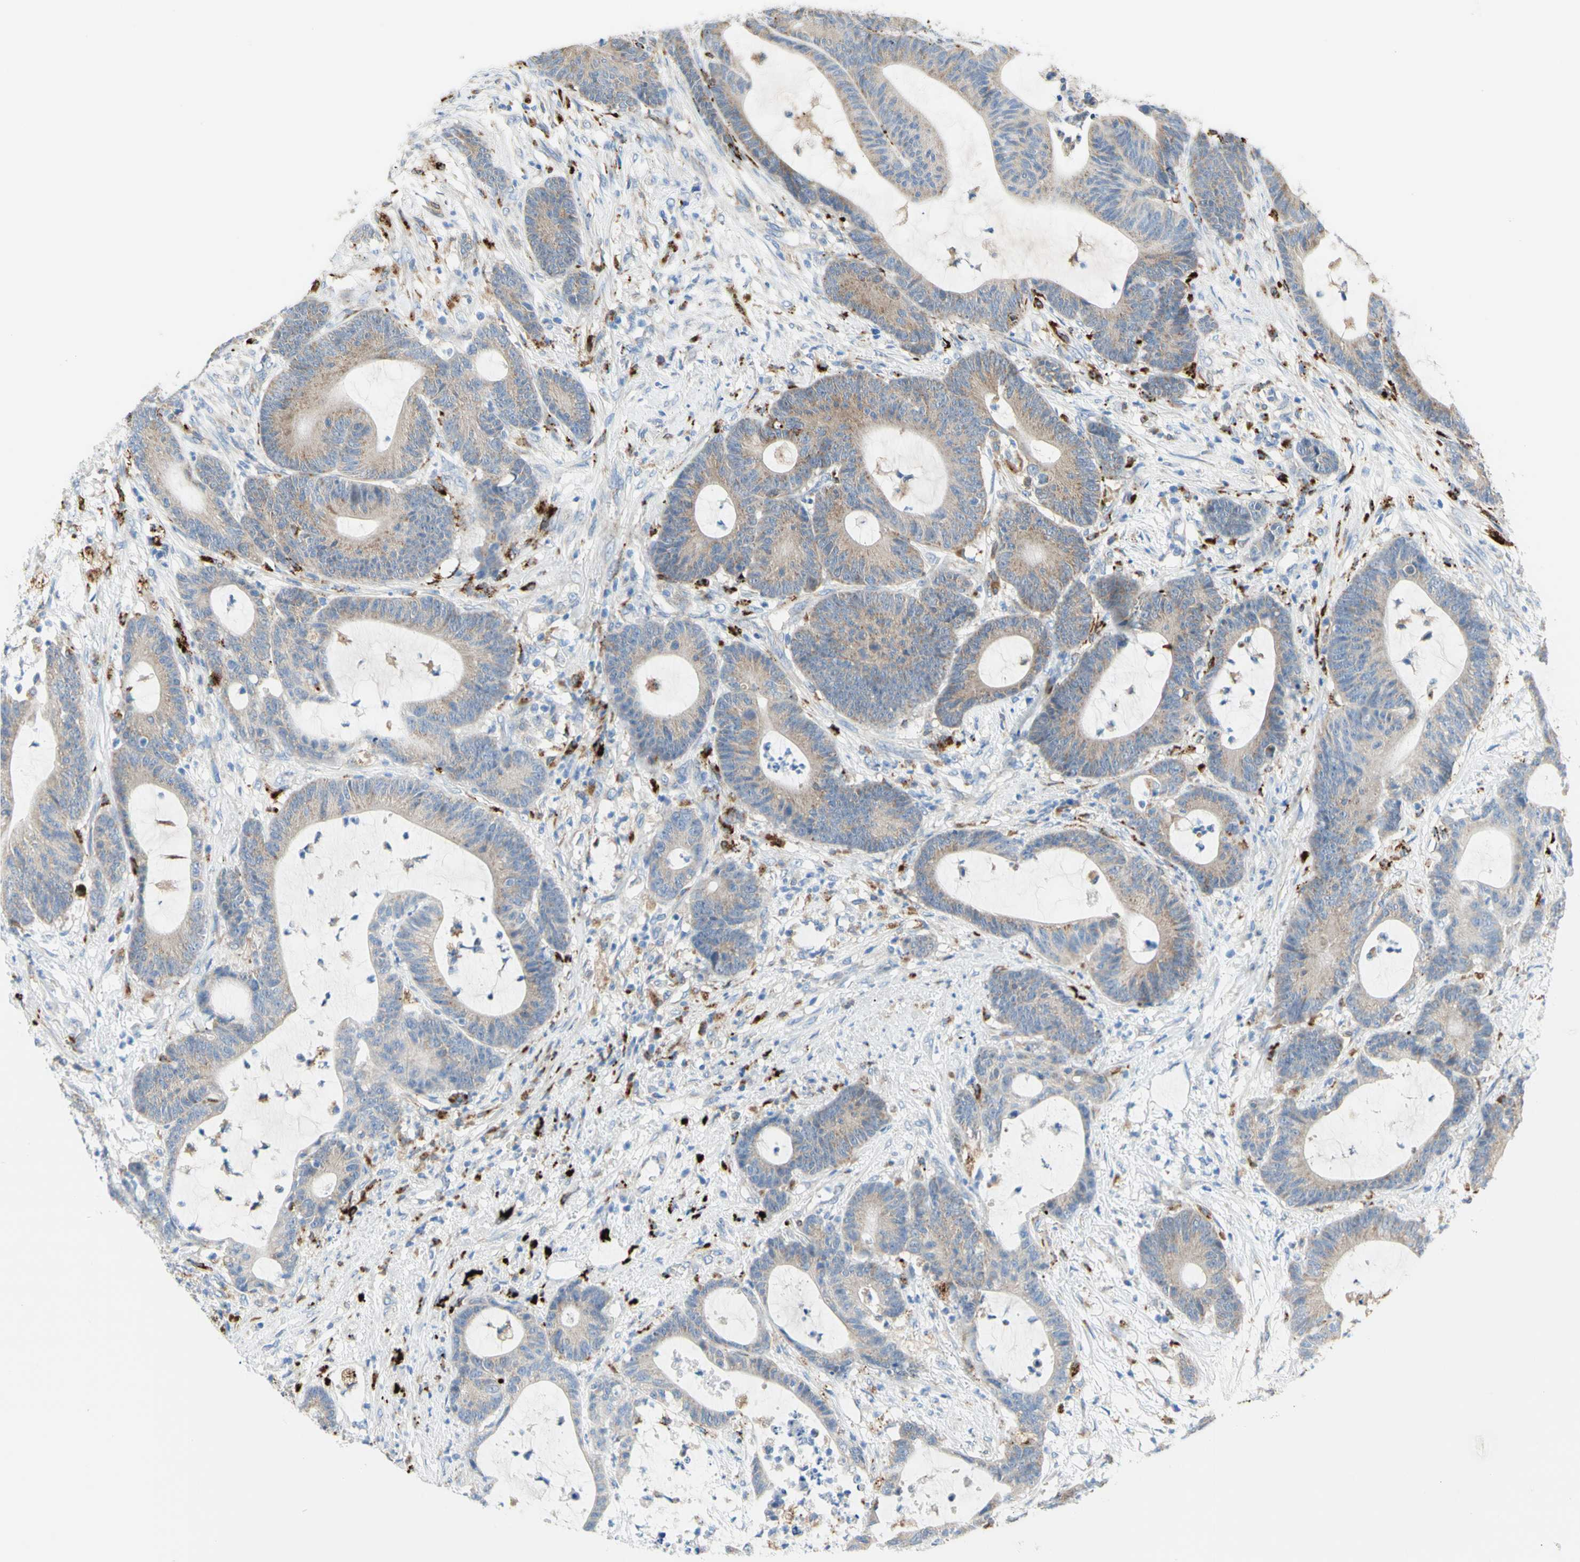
{"staining": {"intensity": "weak", "quantity": ">75%", "location": "cytoplasmic/membranous"}, "tissue": "colorectal cancer", "cell_type": "Tumor cells", "image_type": "cancer", "snomed": [{"axis": "morphology", "description": "Adenocarcinoma, NOS"}, {"axis": "topography", "description": "Colon"}], "caption": "About >75% of tumor cells in human colorectal adenocarcinoma demonstrate weak cytoplasmic/membranous protein staining as visualized by brown immunohistochemical staining.", "gene": "URB2", "patient": {"sex": "female", "age": 84}}